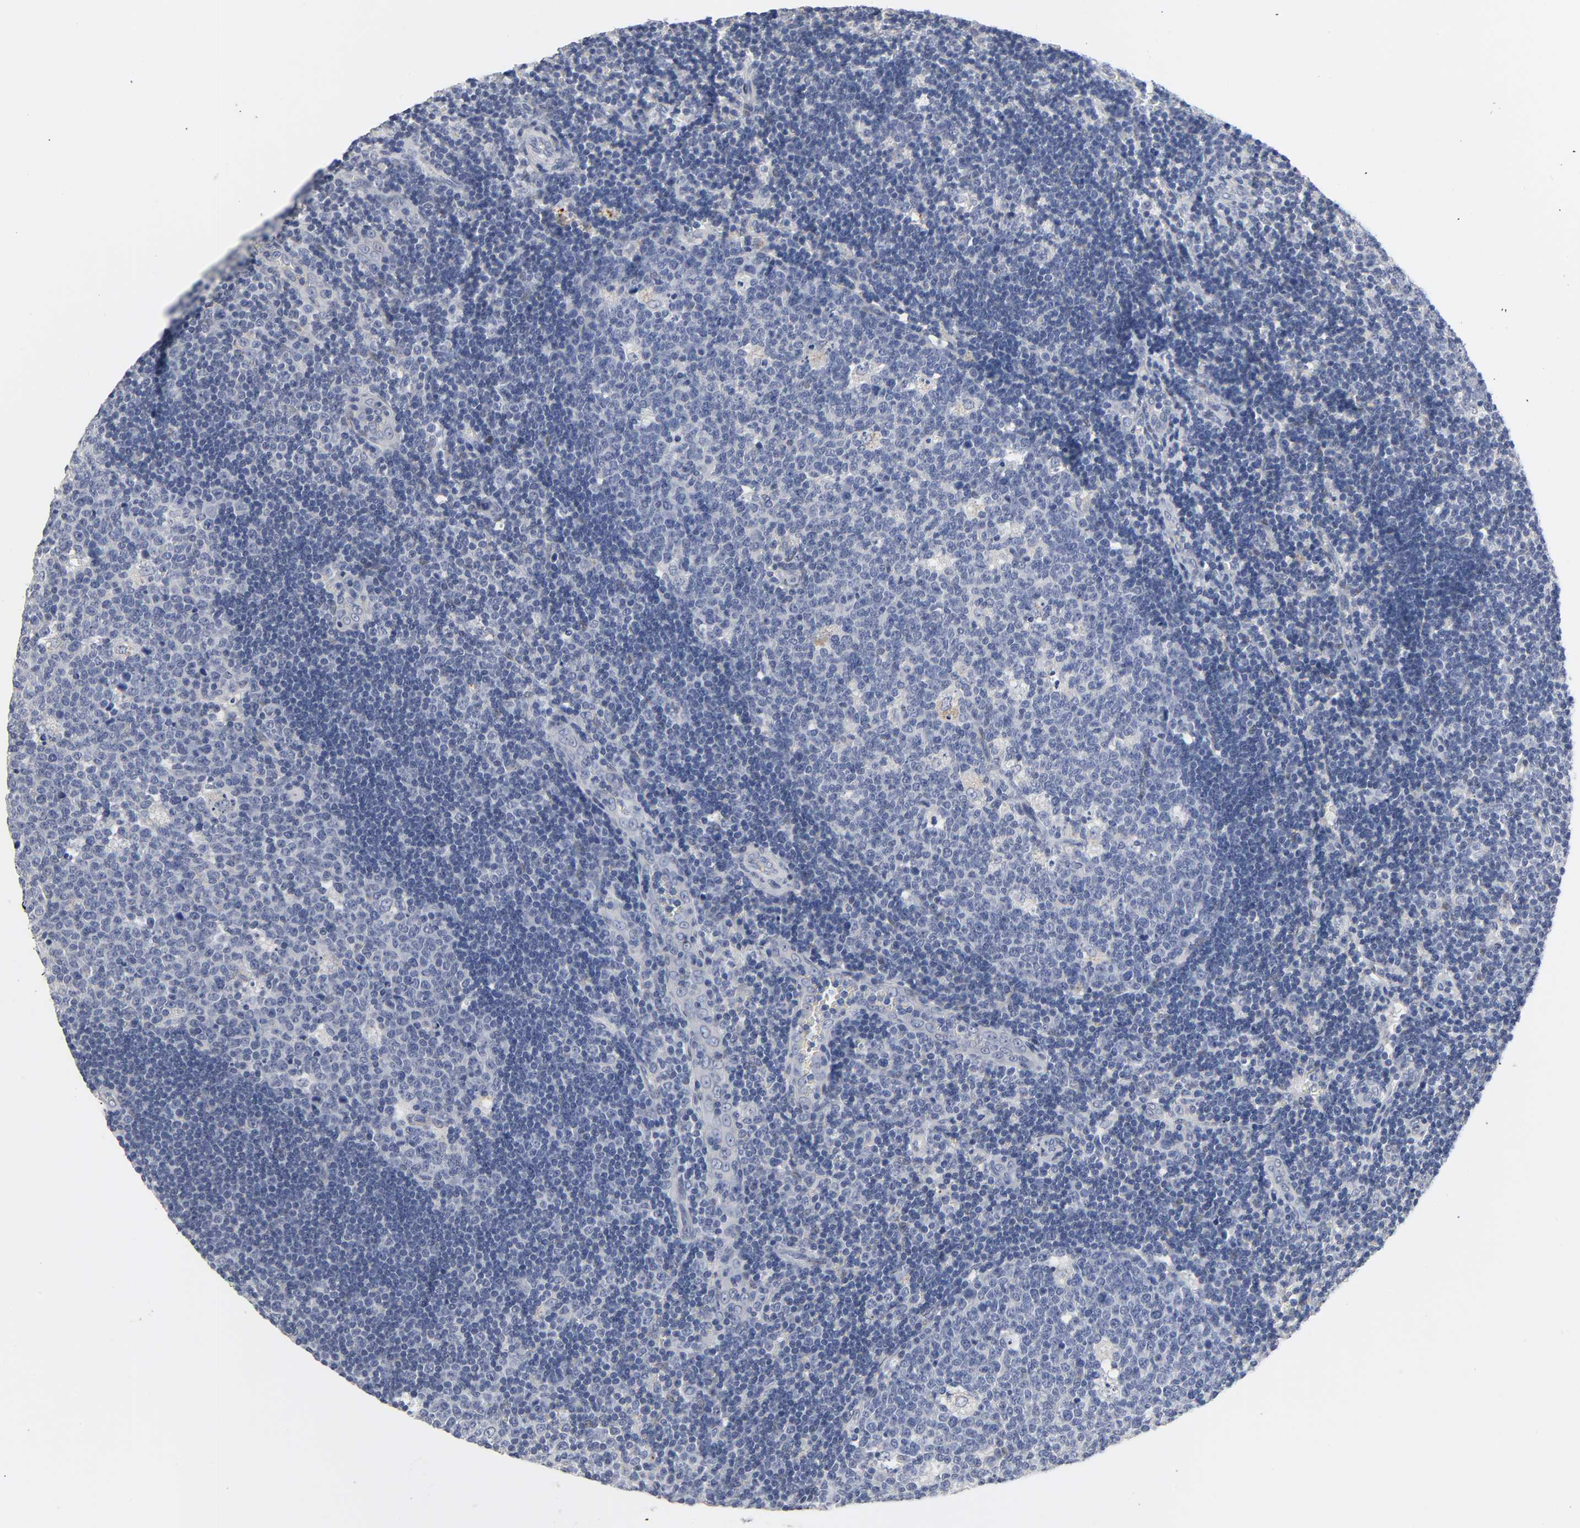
{"staining": {"intensity": "weak", "quantity": "<25%", "location": "nuclear"}, "tissue": "lymph node", "cell_type": "Germinal center cells", "image_type": "normal", "snomed": [{"axis": "morphology", "description": "Normal tissue, NOS"}, {"axis": "topography", "description": "Lymph node"}, {"axis": "topography", "description": "Salivary gland"}], "caption": "This is an IHC image of unremarkable lymph node. There is no staining in germinal center cells.", "gene": "SALL2", "patient": {"sex": "male", "age": 8}}